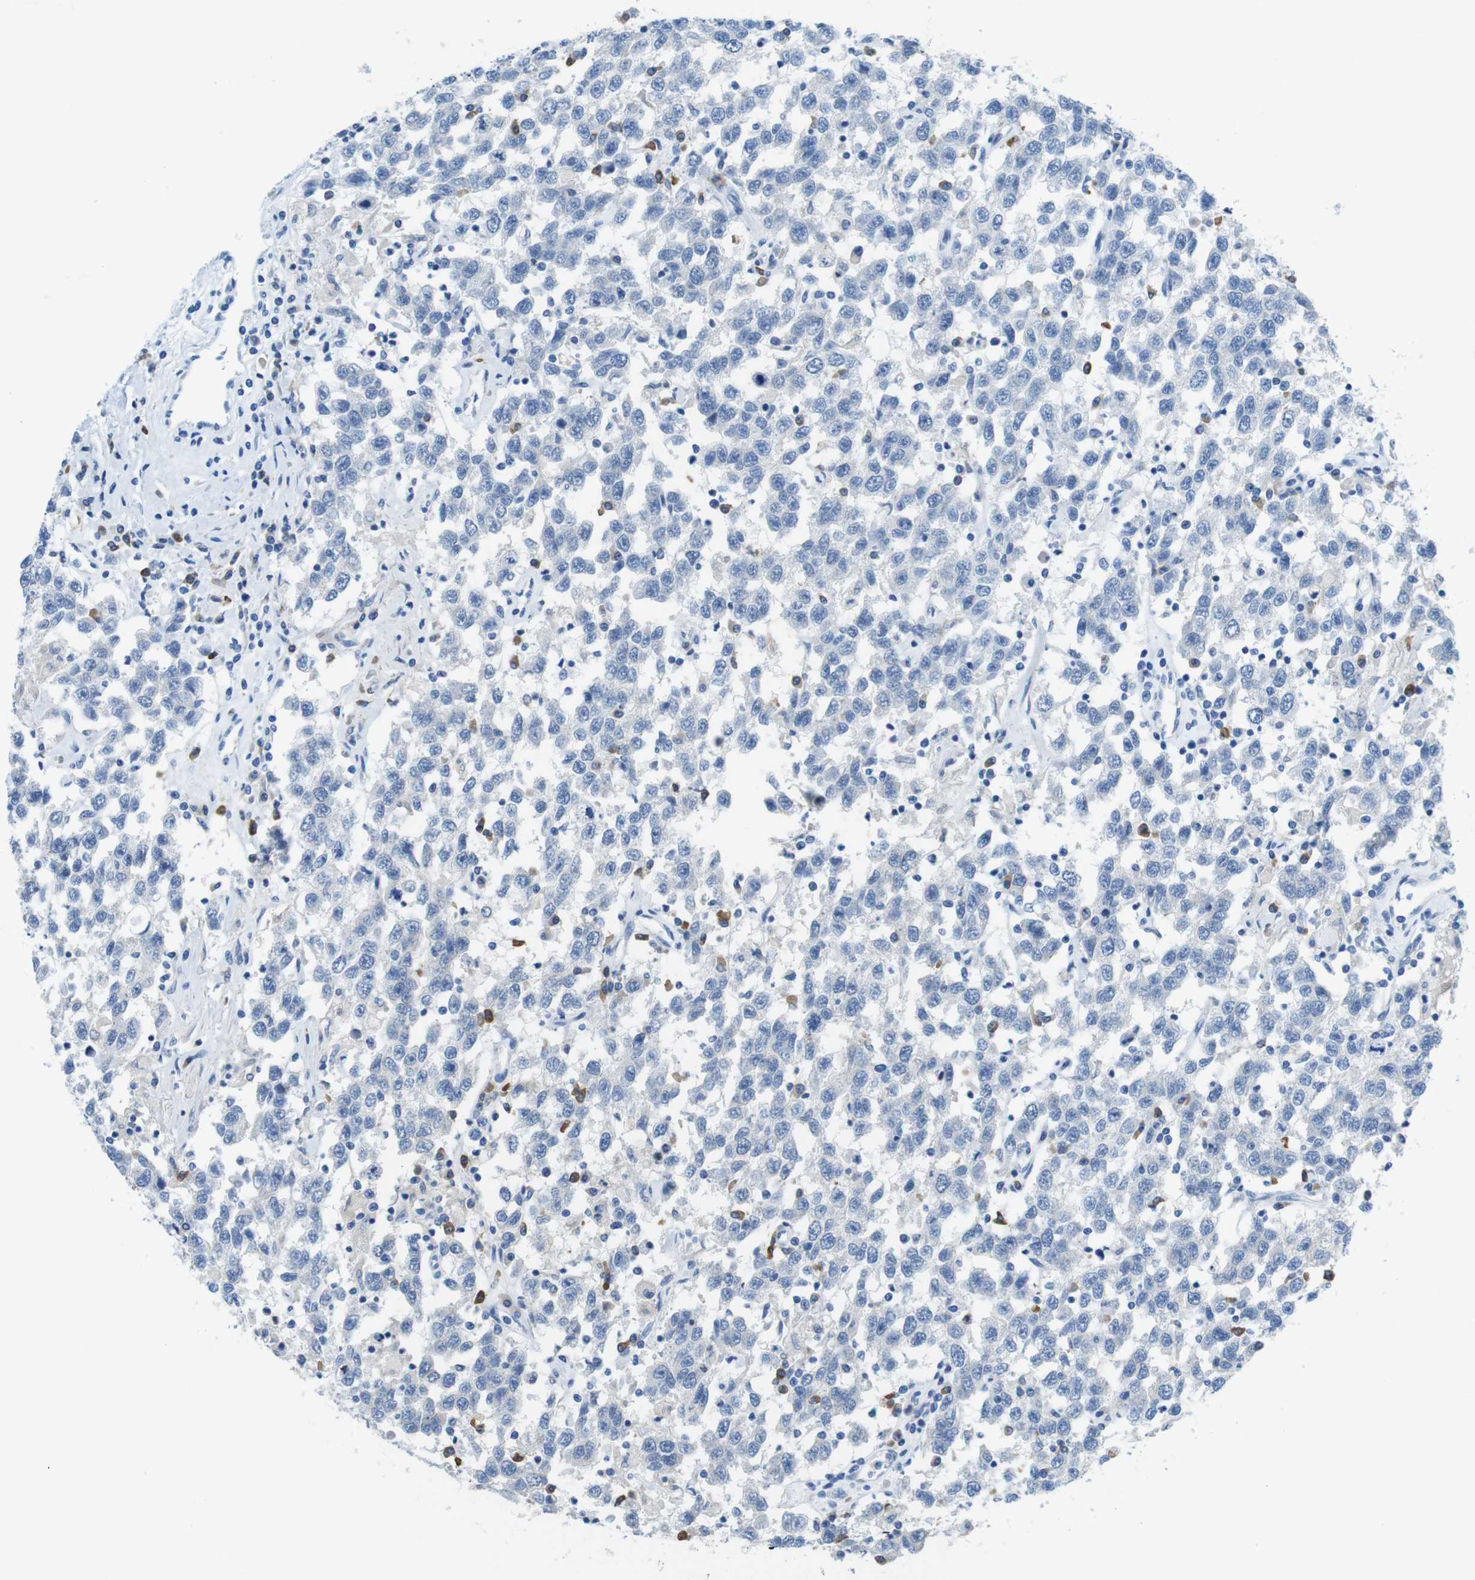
{"staining": {"intensity": "negative", "quantity": "none", "location": "none"}, "tissue": "testis cancer", "cell_type": "Tumor cells", "image_type": "cancer", "snomed": [{"axis": "morphology", "description": "Seminoma, NOS"}, {"axis": "topography", "description": "Testis"}], "caption": "This is a photomicrograph of IHC staining of testis cancer (seminoma), which shows no positivity in tumor cells.", "gene": "CLMN", "patient": {"sex": "male", "age": 41}}